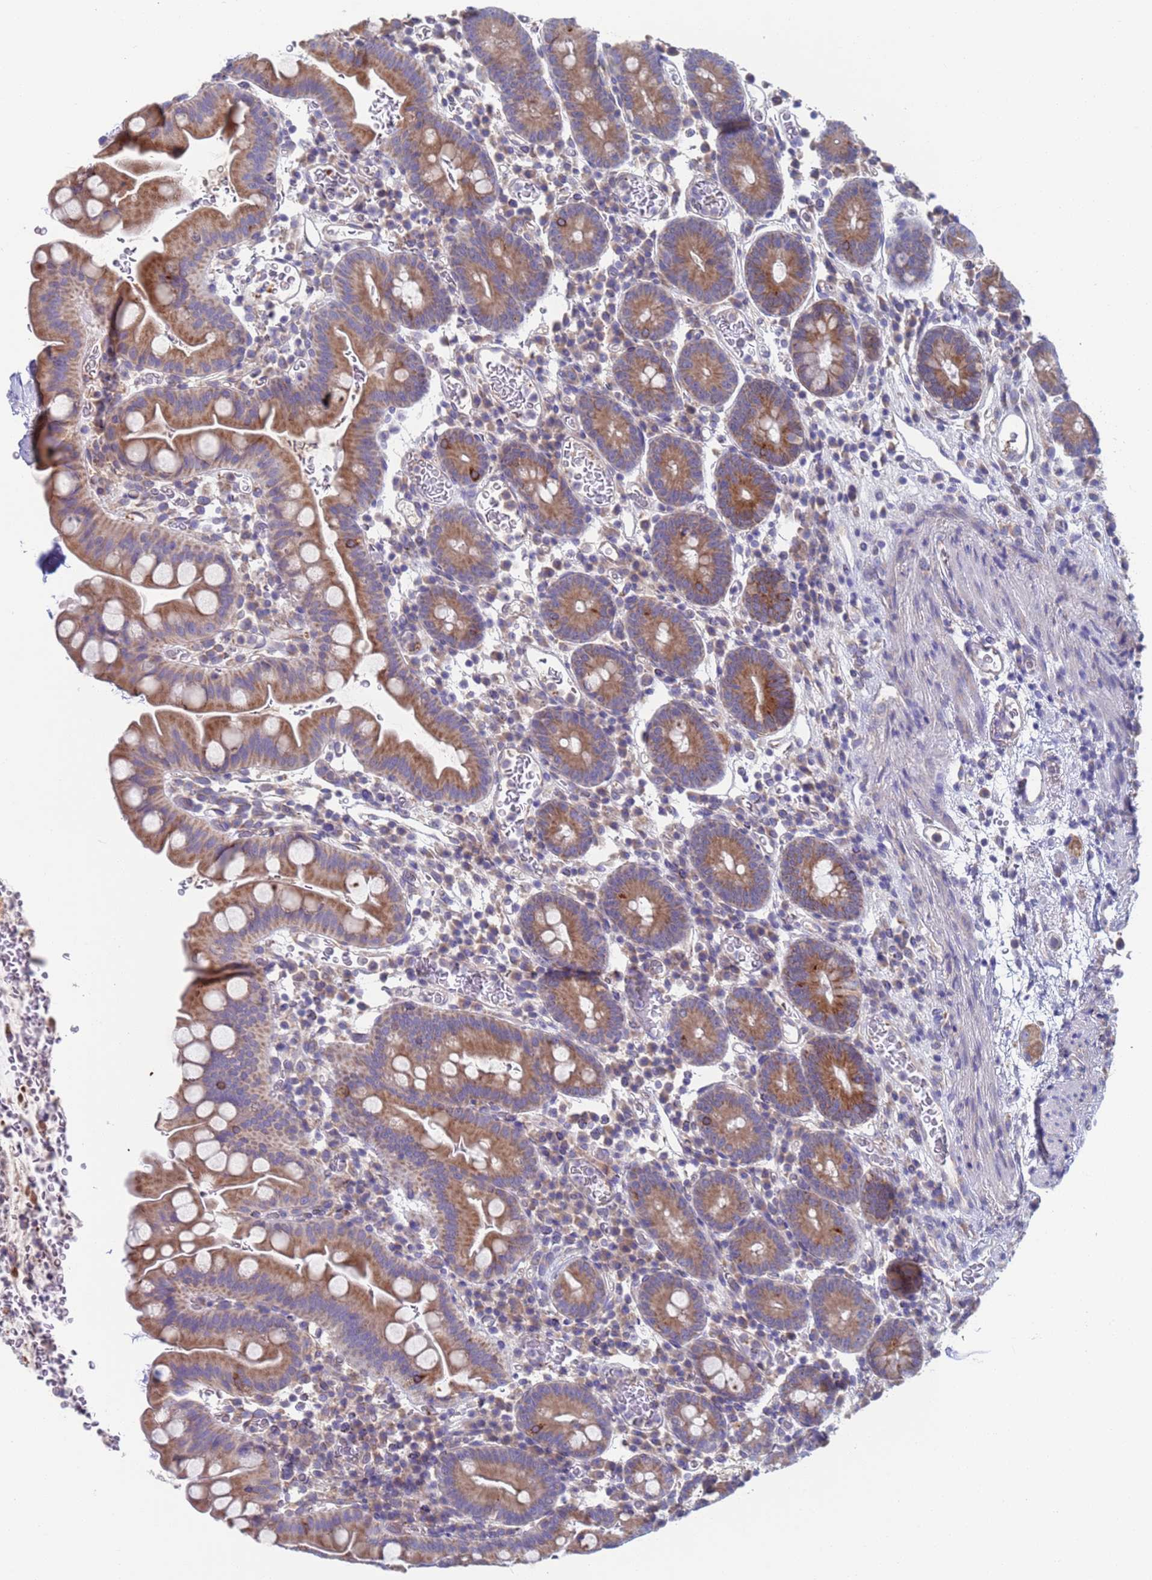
{"staining": {"intensity": "moderate", "quantity": "25%-75%", "location": "cytoplasmic/membranous"}, "tissue": "small intestine", "cell_type": "Glandular cells", "image_type": "normal", "snomed": [{"axis": "morphology", "description": "Normal tissue, NOS"}, {"axis": "topography", "description": "Stomach, upper"}, {"axis": "topography", "description": "Stomach, lower"}, {"axis": "topography", "description": "Small intestine"}], "caption": "Benign small intestine shows moderate cytoplasmic/membranous positivity in approximately 25%-75% of glandular cells, visualized by immunohistochemistry.", "gene": "PET117", "patient": {"sex": "male", "age": 68}}